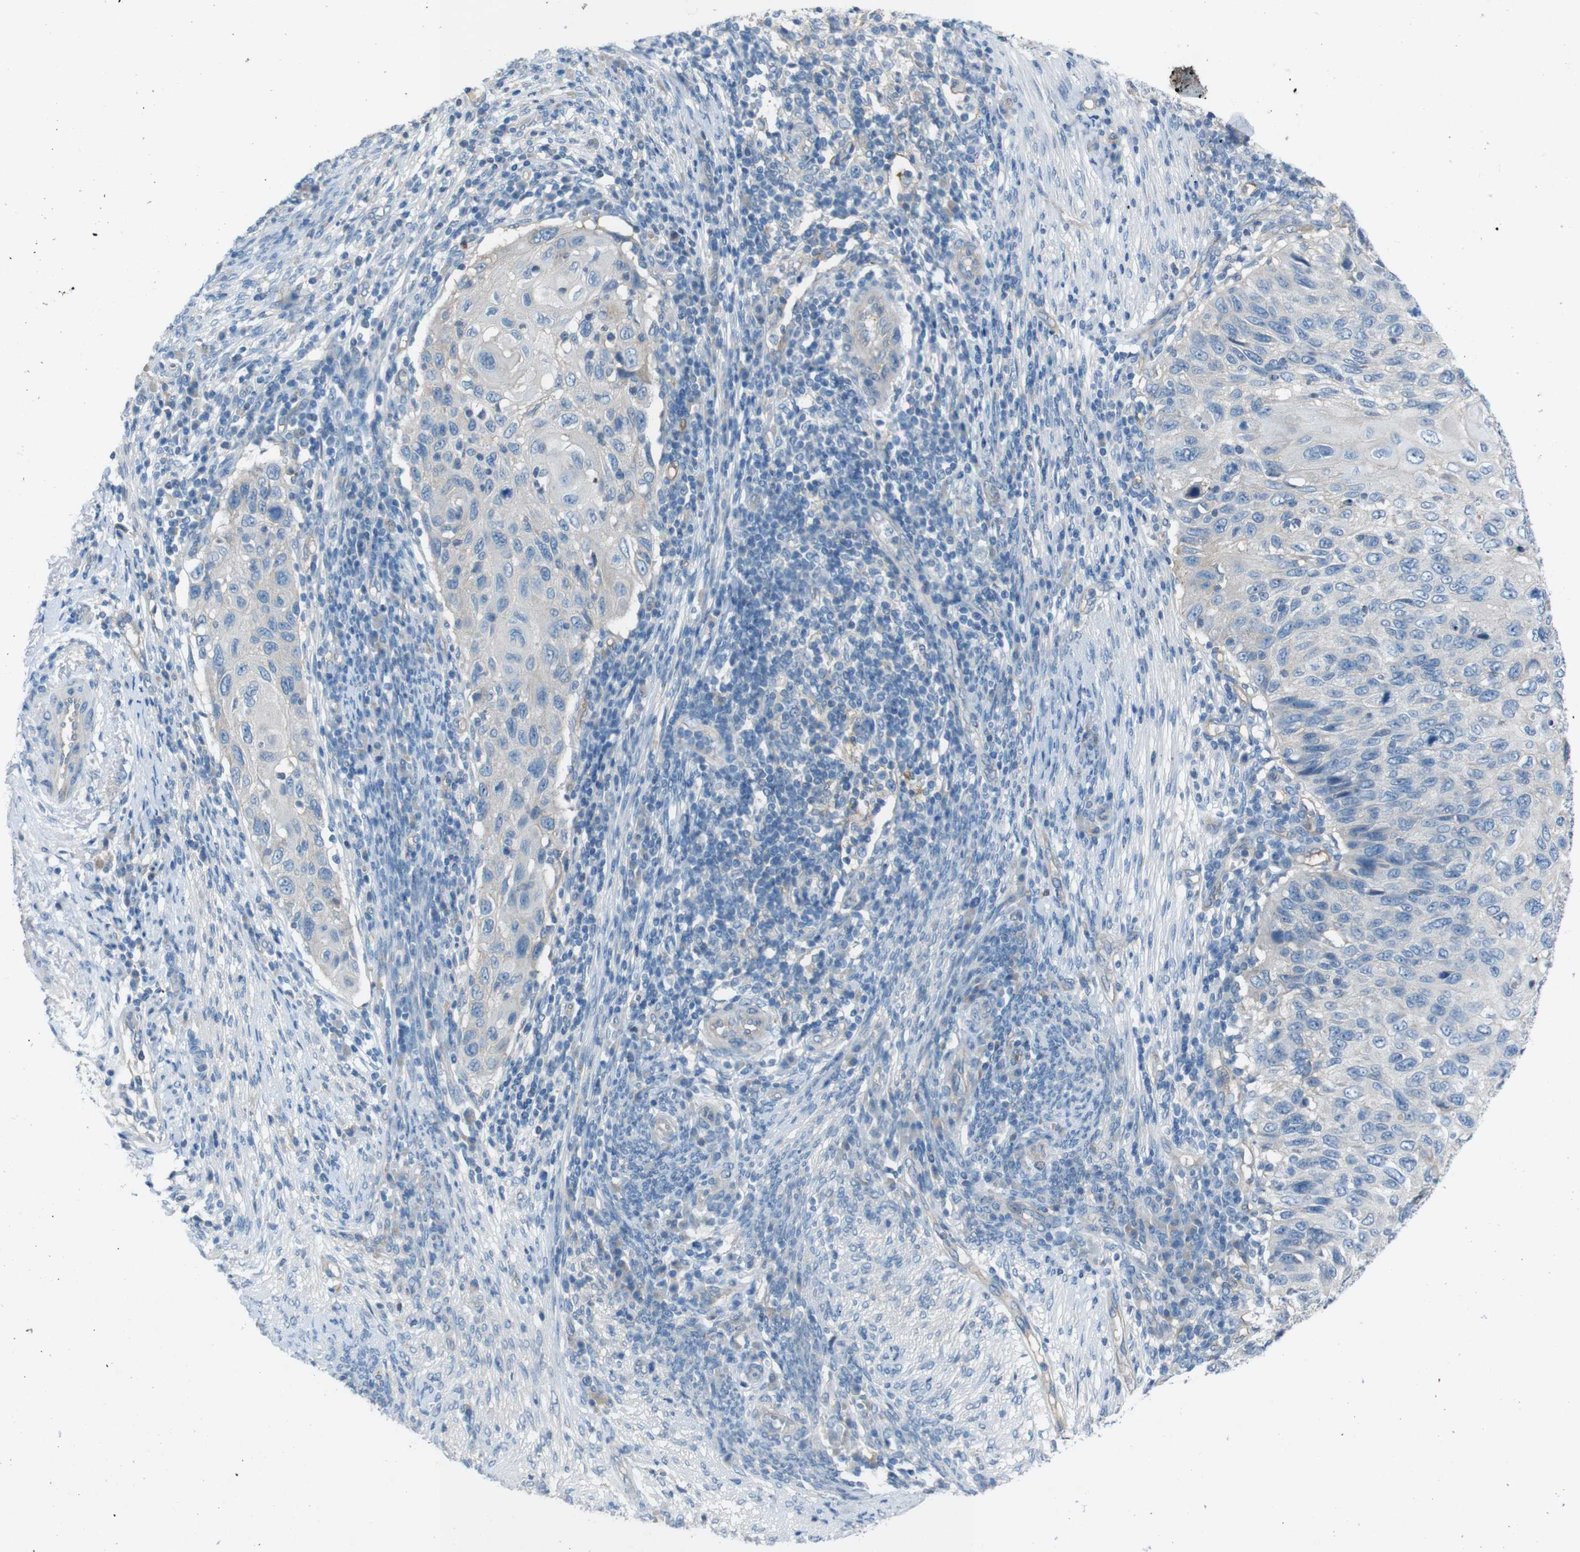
{"staining": {"intensity": "weak", "quantity": "<25%", "location": "cytoplasmic/membranous"}, "tissue": "cervical cancer", "cell_type": "Tumor cells", "image_type": "cancer", "snomed": [{"axis": "morphology", "description": "Squamous cell carcinoma, NOS"}, {"axis": "topography", "description": "Cervix"}], "caption": "Tumor cells are negative for brown protein staining in cervical squamous cell carcinoma.", "gene": "PVR", "patient": {"sex": "female", "age": 70}}